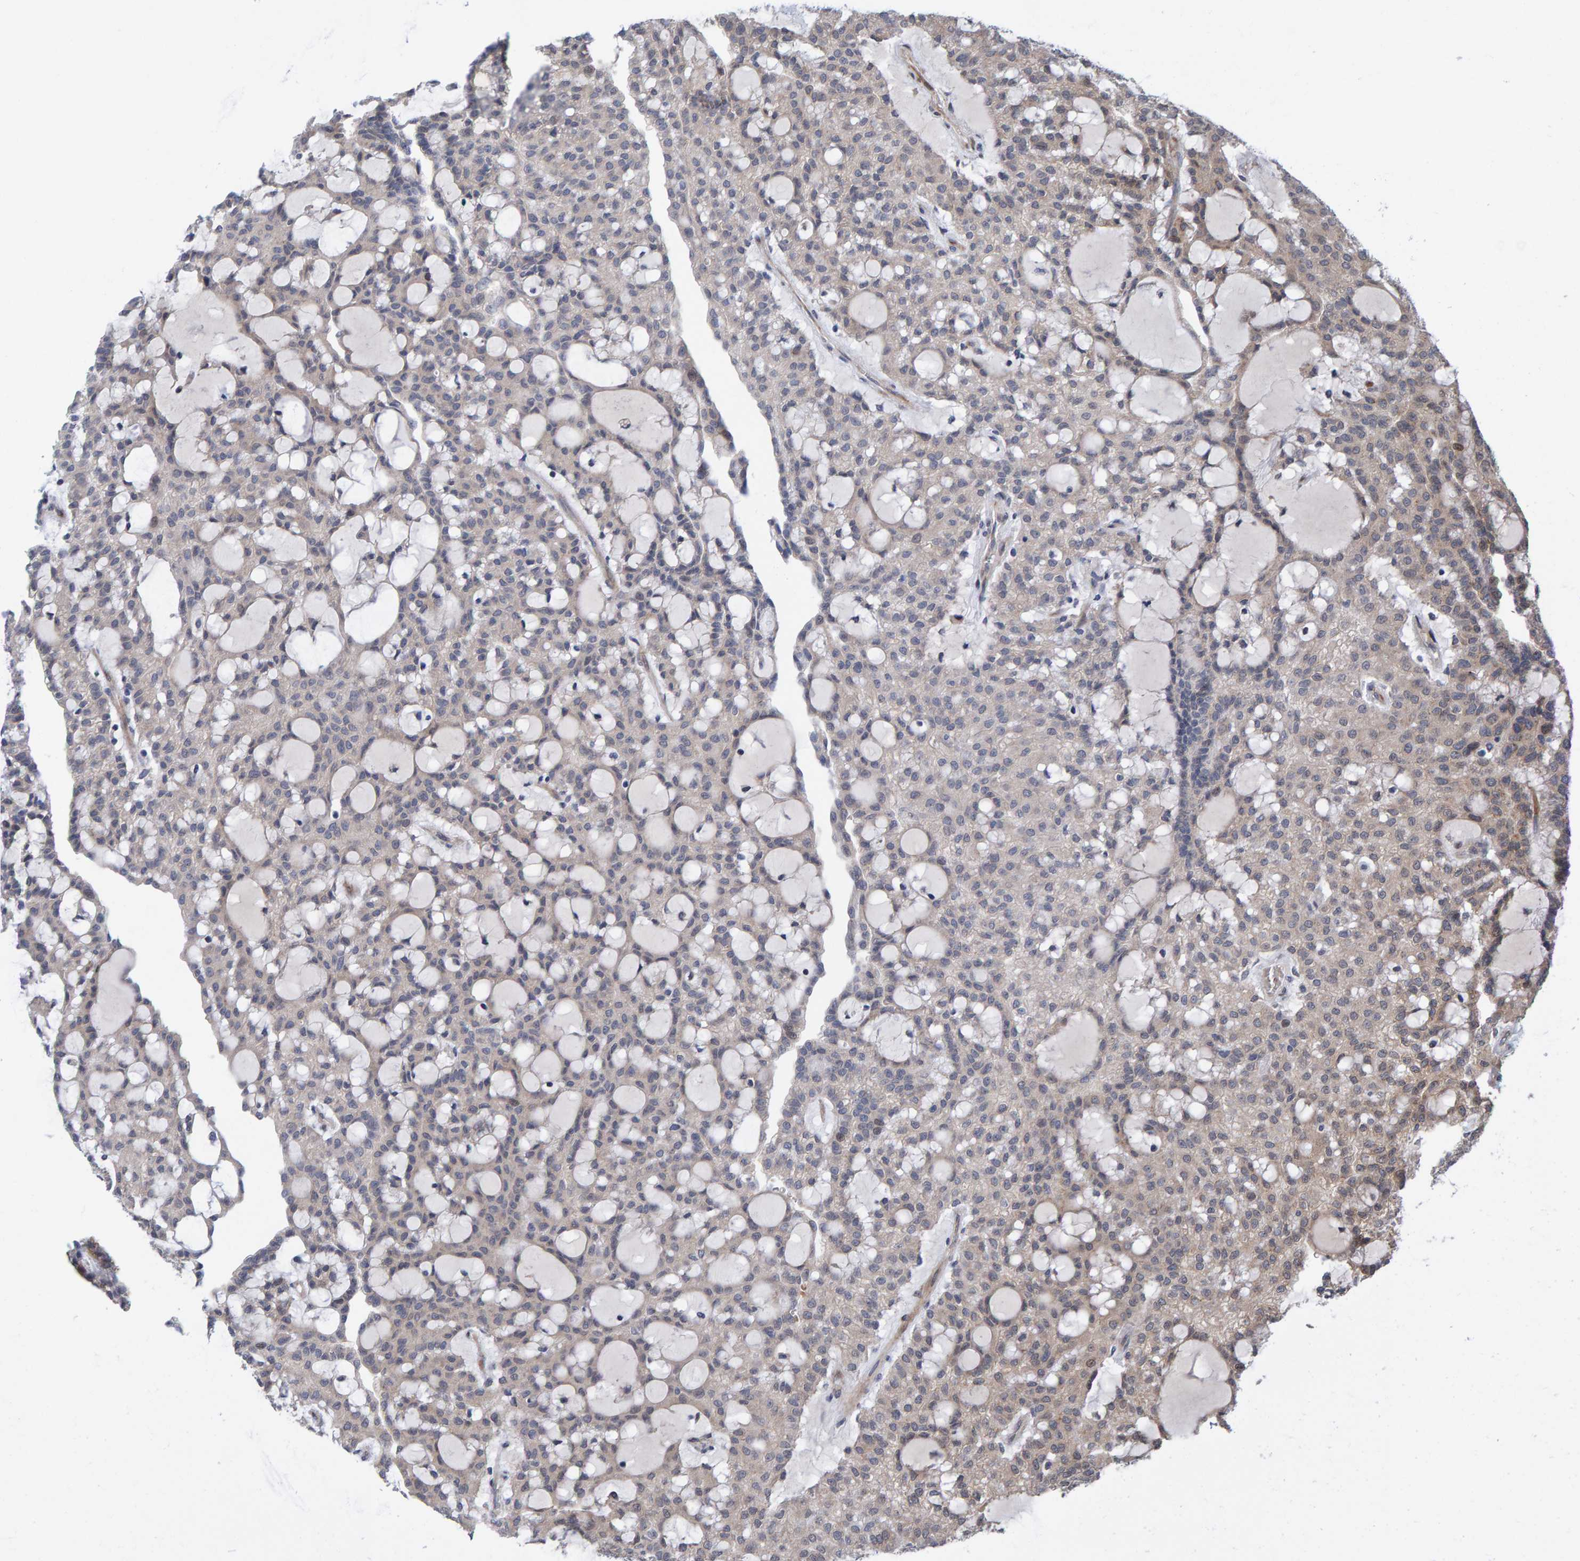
{"staining": {"intensity": "negative", "quantity": "none", "location": "none"}, "tissue": "renal cancer", "cell_type": "Tumor cells", "image_type": "cancer", "snomed": [{"axis": "morphology", "description": "Adenocarcinoma, NOS"}, {"axis": "topography", "description": "Kidney"}], "caption": "IHC image of neoplastic tissue: human renal adenocarcinoma stained with DAB displays no significant protein expression in tumor cells.", "gene": "MFSD6L", "patient": {"sex": "male", "age": 63}}